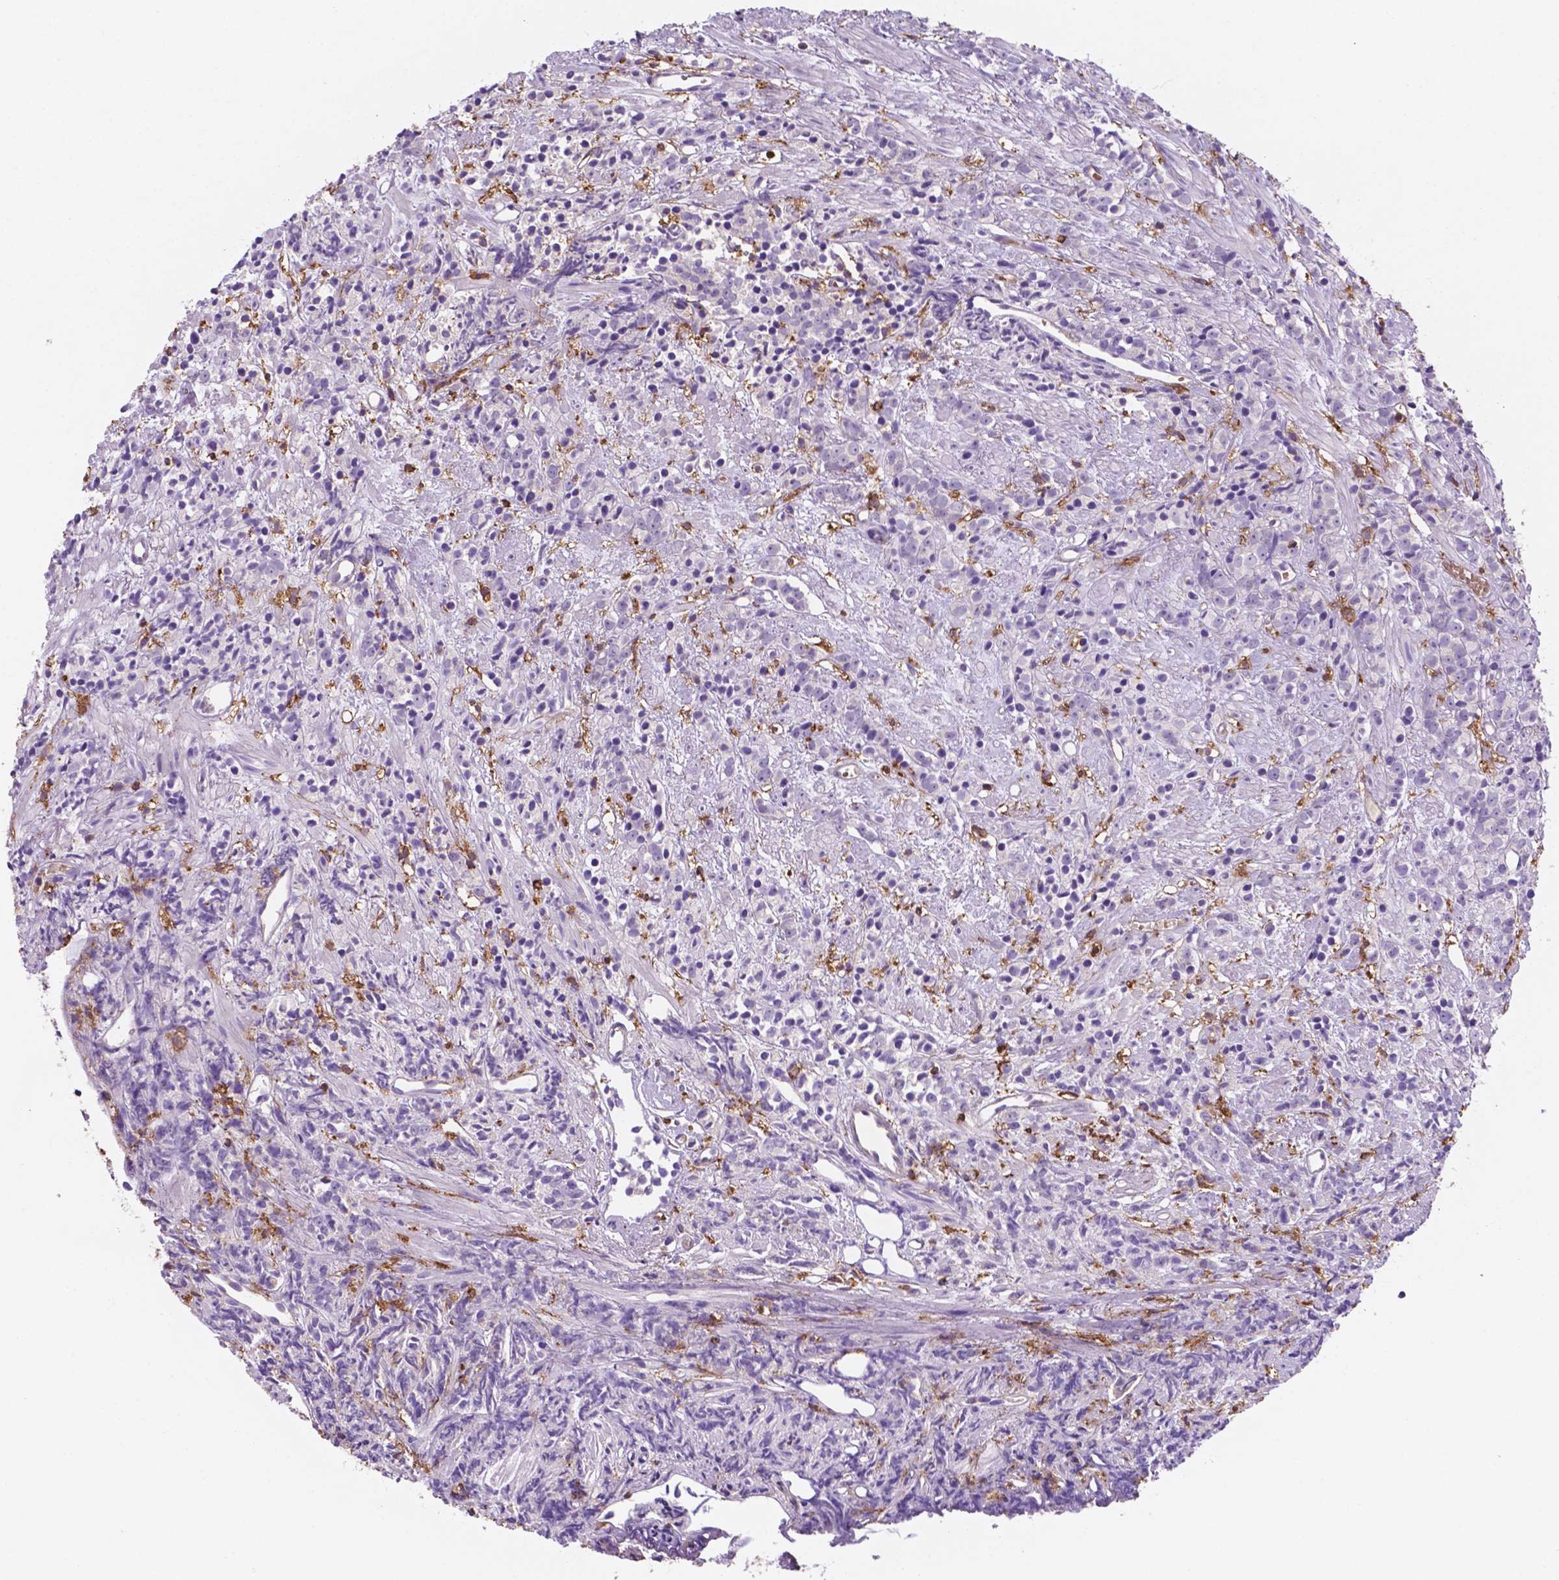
{"staining": {"intensity": "negative", "quantity": "none", "location": "none"}, "tissue": "prostate cancer", "cell_type": "Tumor cells", "image_type": "cancer", "snomed": [{"axis": "morphology", "description": "Adenocarcinoma, High grade"}, {"axis": "topography", "description": "Prostate"}], "caption": "DAB (3,3'-diaminobenzidine) immunohistochemical staining of human adenocarcinoma (high-grade) (prostate) displays no significant positivity in tumor cells. The staining was performed using DAB to visualize the protein expression in brown, while the nuclei were stained in blue with hematoxylin (Magnification: 20x).", "gene": "MKRN2OS", "patient": {"sex": "male", "age": 81}}